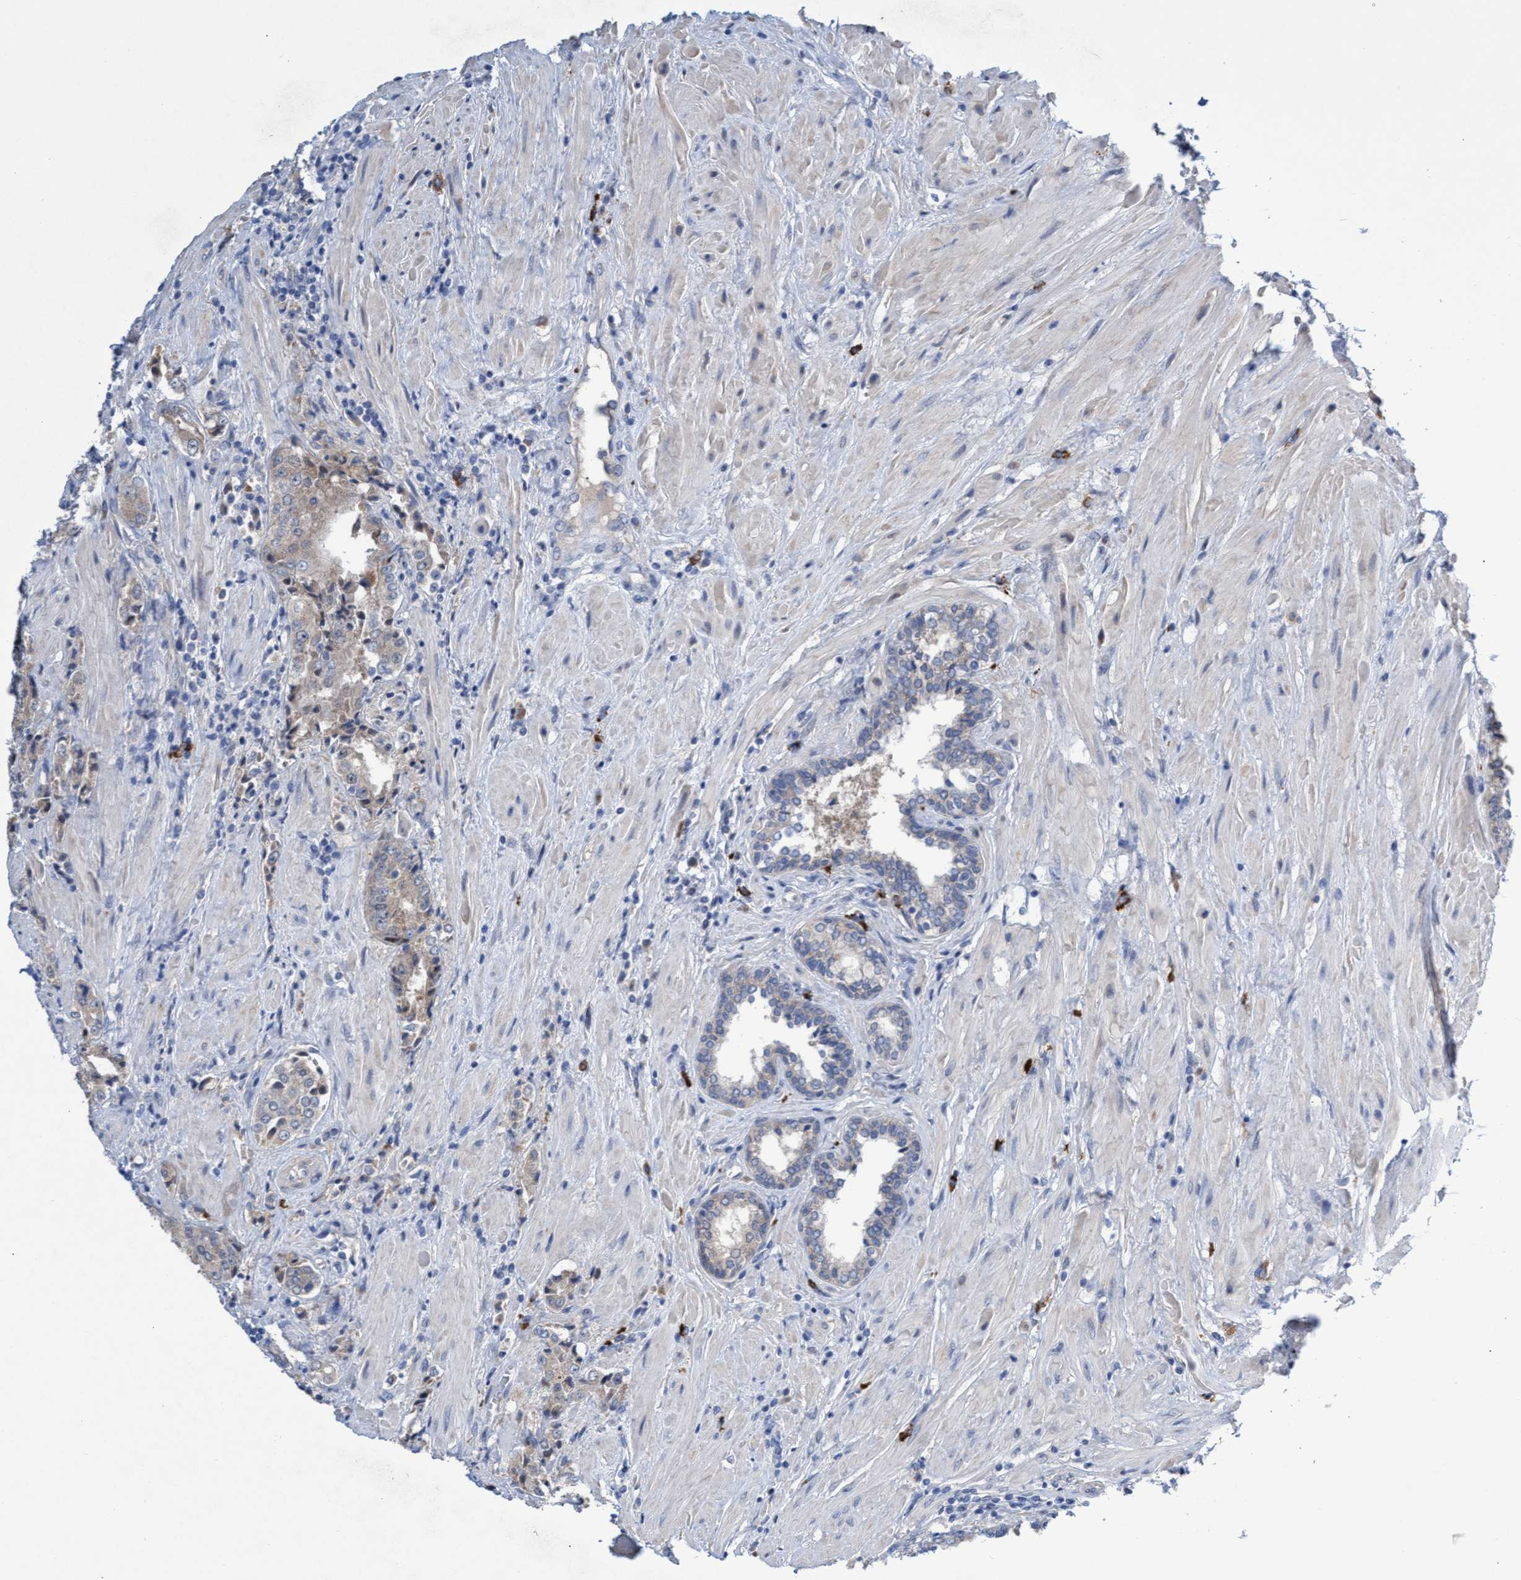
{"staining": {"intensity": "weak", "quantity": "25%-75%", "location": "cytoplasmic/membranous"}, "tissue": "prostate cancer", "cell_type": "Tumor cells", "image_type": "cancer", "snomed": [{"axis": "morphology", "description": "Adenocarcinoma, High grade"}, {"axis": "topography", "description": "Prostate"}], "caption": "IHC (DAB) staining of human prostate cancer (adenocarcinoma (high-grade)) shows weak cytoplasmic/membranous protein staining in approximately 25%-75% of tumor cells.", "gene": "SVEP1", "patient": {"sex": "male", "age": 61}}